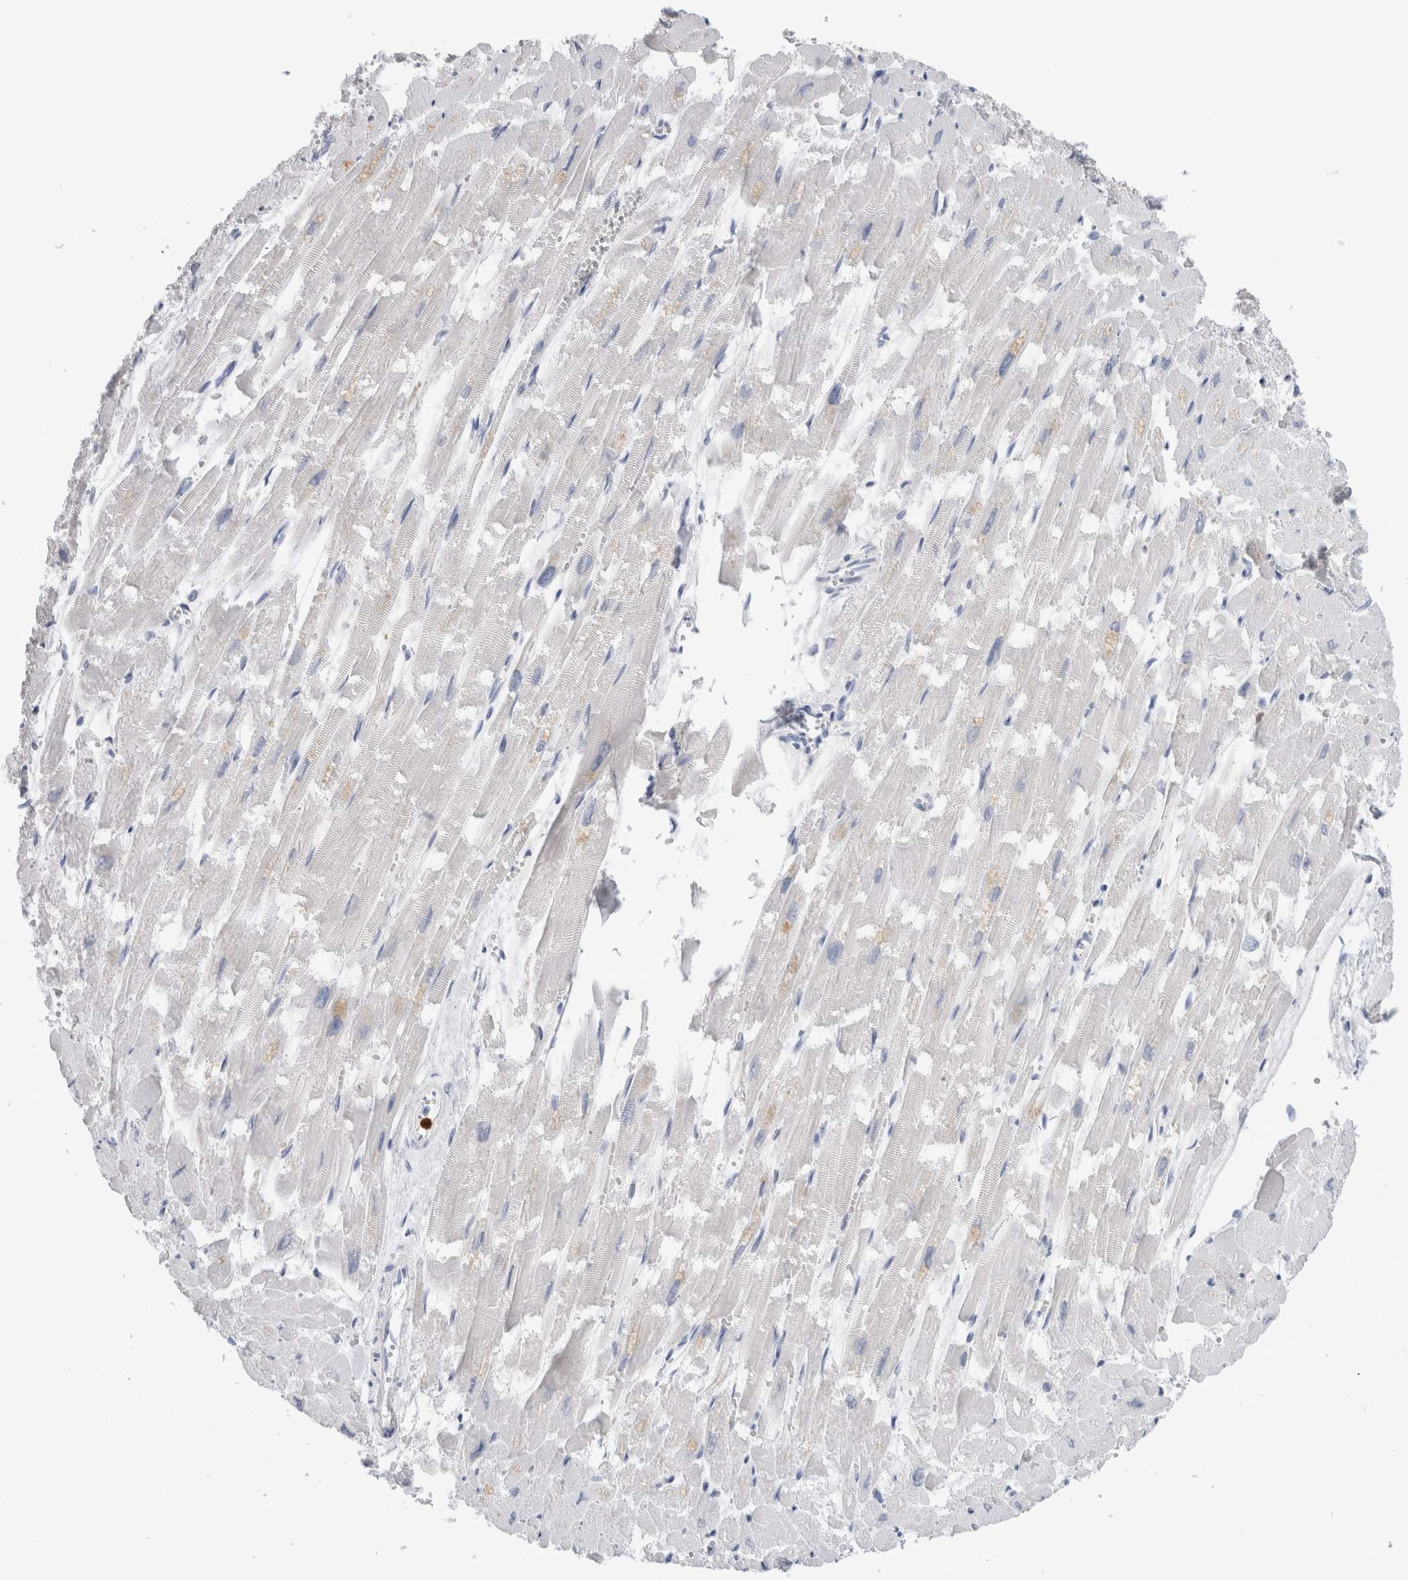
{"staining": {"intensity": "negative", "quantity": "none", "location": "none"}, "tissue": "heart muscle", "cell_type": "Cardiomyocytes", "image_type": "normal", "snomed": [{"axis": "morphology", "description": "Normal tissue, NOS"}, {"axis": "topography", "description": "Heart"}], "caption": "High power microscopy image of an immunohistochemistry photomicrograph of benign heart muscle, revealing no significant expression in cardiomyocytes.", "gene": "S100A12", "patient": {"sex": "male", "age": 54}}